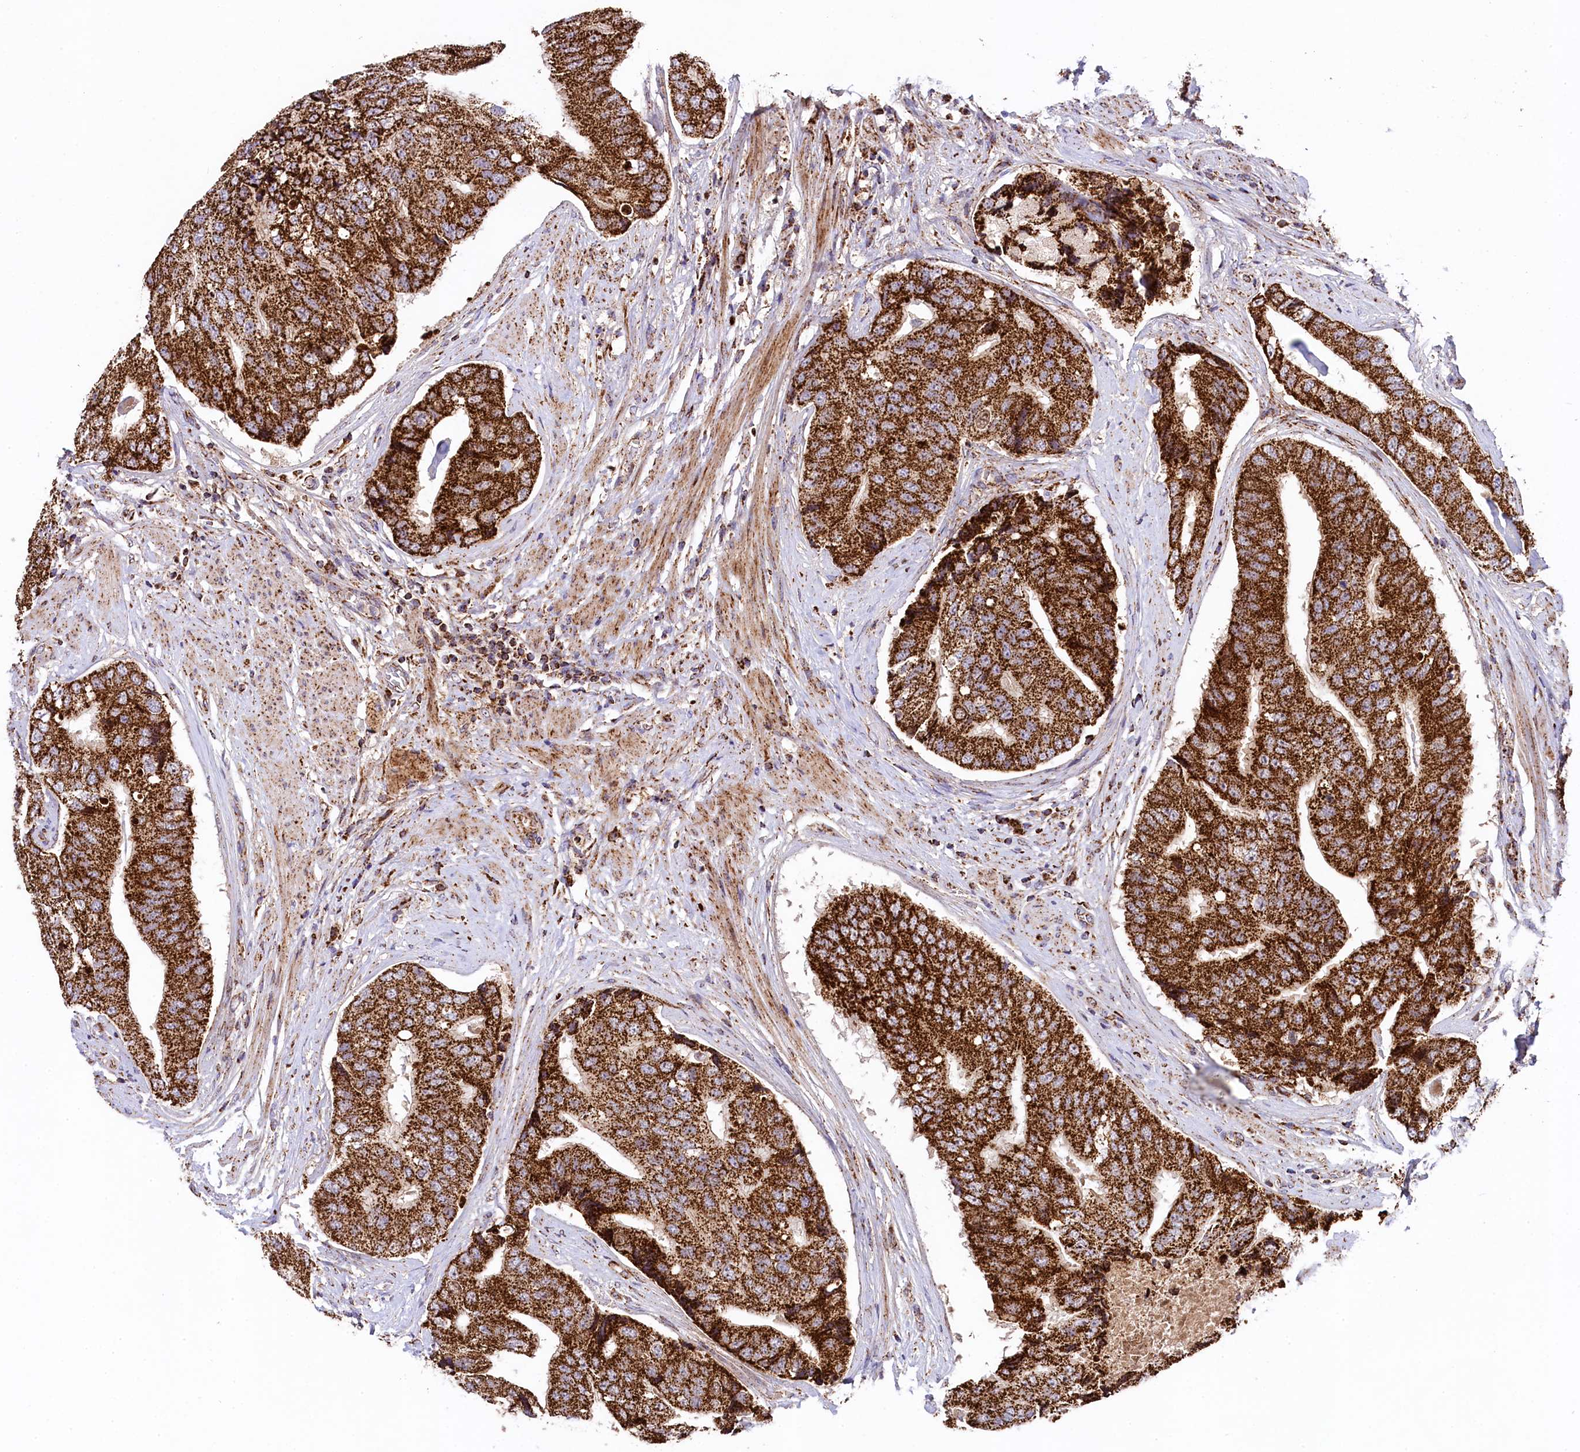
{"staining": {"intensity": "strong", "quantity": ">75%", "location": "cytoplasmic/membranous"}, "tissue": "prostate cancer", "cell_type": "Tumor cells", "image_type": "cancer", "snomed": [{"axis": "morphology", "description": "Adenocarcinoma, High grade"}, {"axis": "topography", "description": "Prostate"}], "caption": "About >75% of tumor cells in adenocarcinoma (high-grade) (prostate) reveal strong cytoplasmic/membranous protein expression as visualized by brown immunohistochemical staining.", "gene": "CLYBL", "patient": {"sex": "male", "age": 70}}